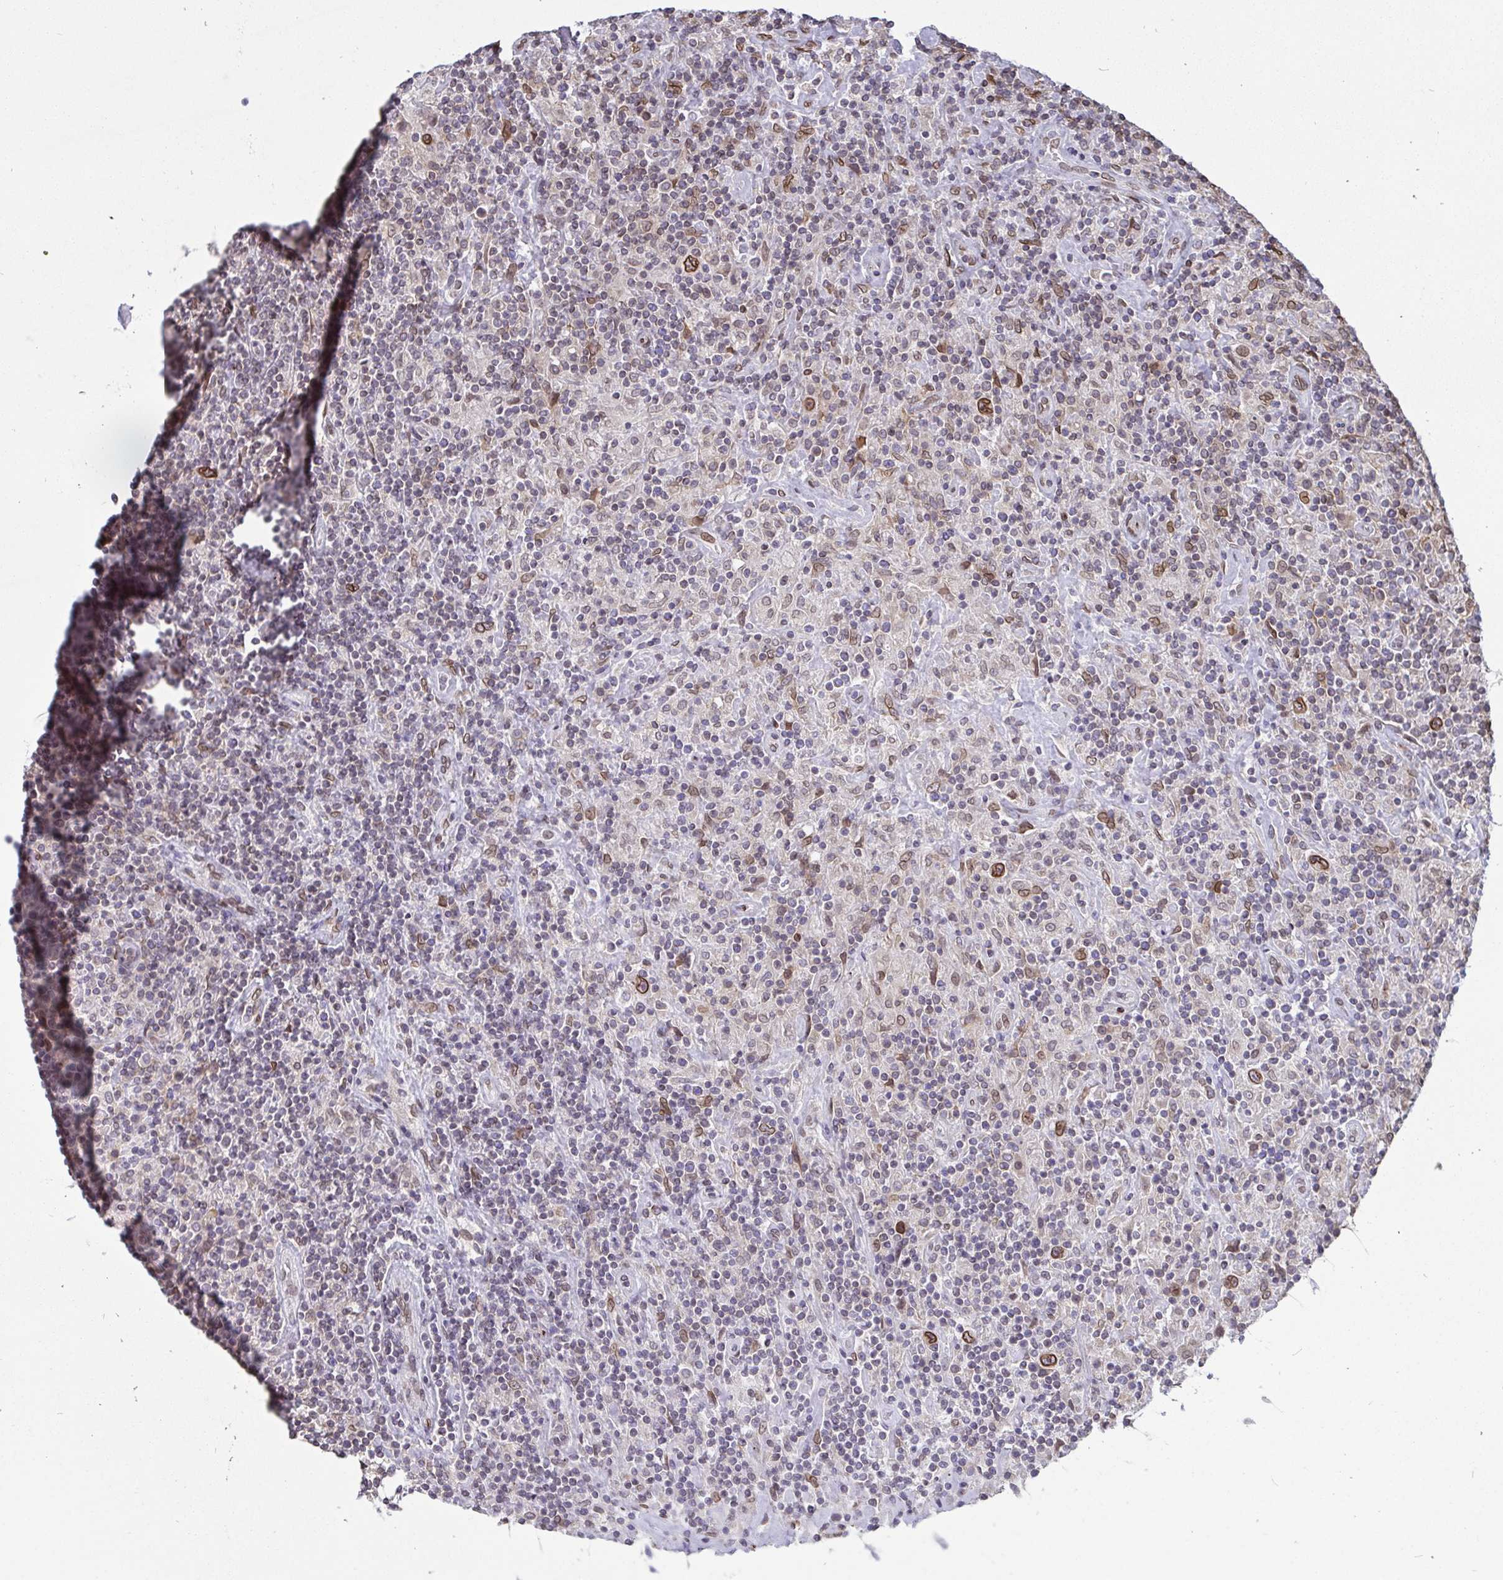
{"staining": {"intensity": "moderate", "quantity": ">75%", "location": "cytoplasmic/membranous,nuclear"}, "tissue": "lymphoma", "cell_type": "Tumor cells", "image_type": "cancer", "snomed": [{"axis": "morphology", "description": "Hodgkin's disease, NOS"}, {"axis": "topography", "description": "Lymph node"}], "caption": "High-power microscopy captured an IHC image of lymphoma, revealing moderate cytoplasmic/membranous and nuclear staining in approximately >75% of tumor cells.", "gene": "EMD", "patient": {"sex": "male", "age": 70}}